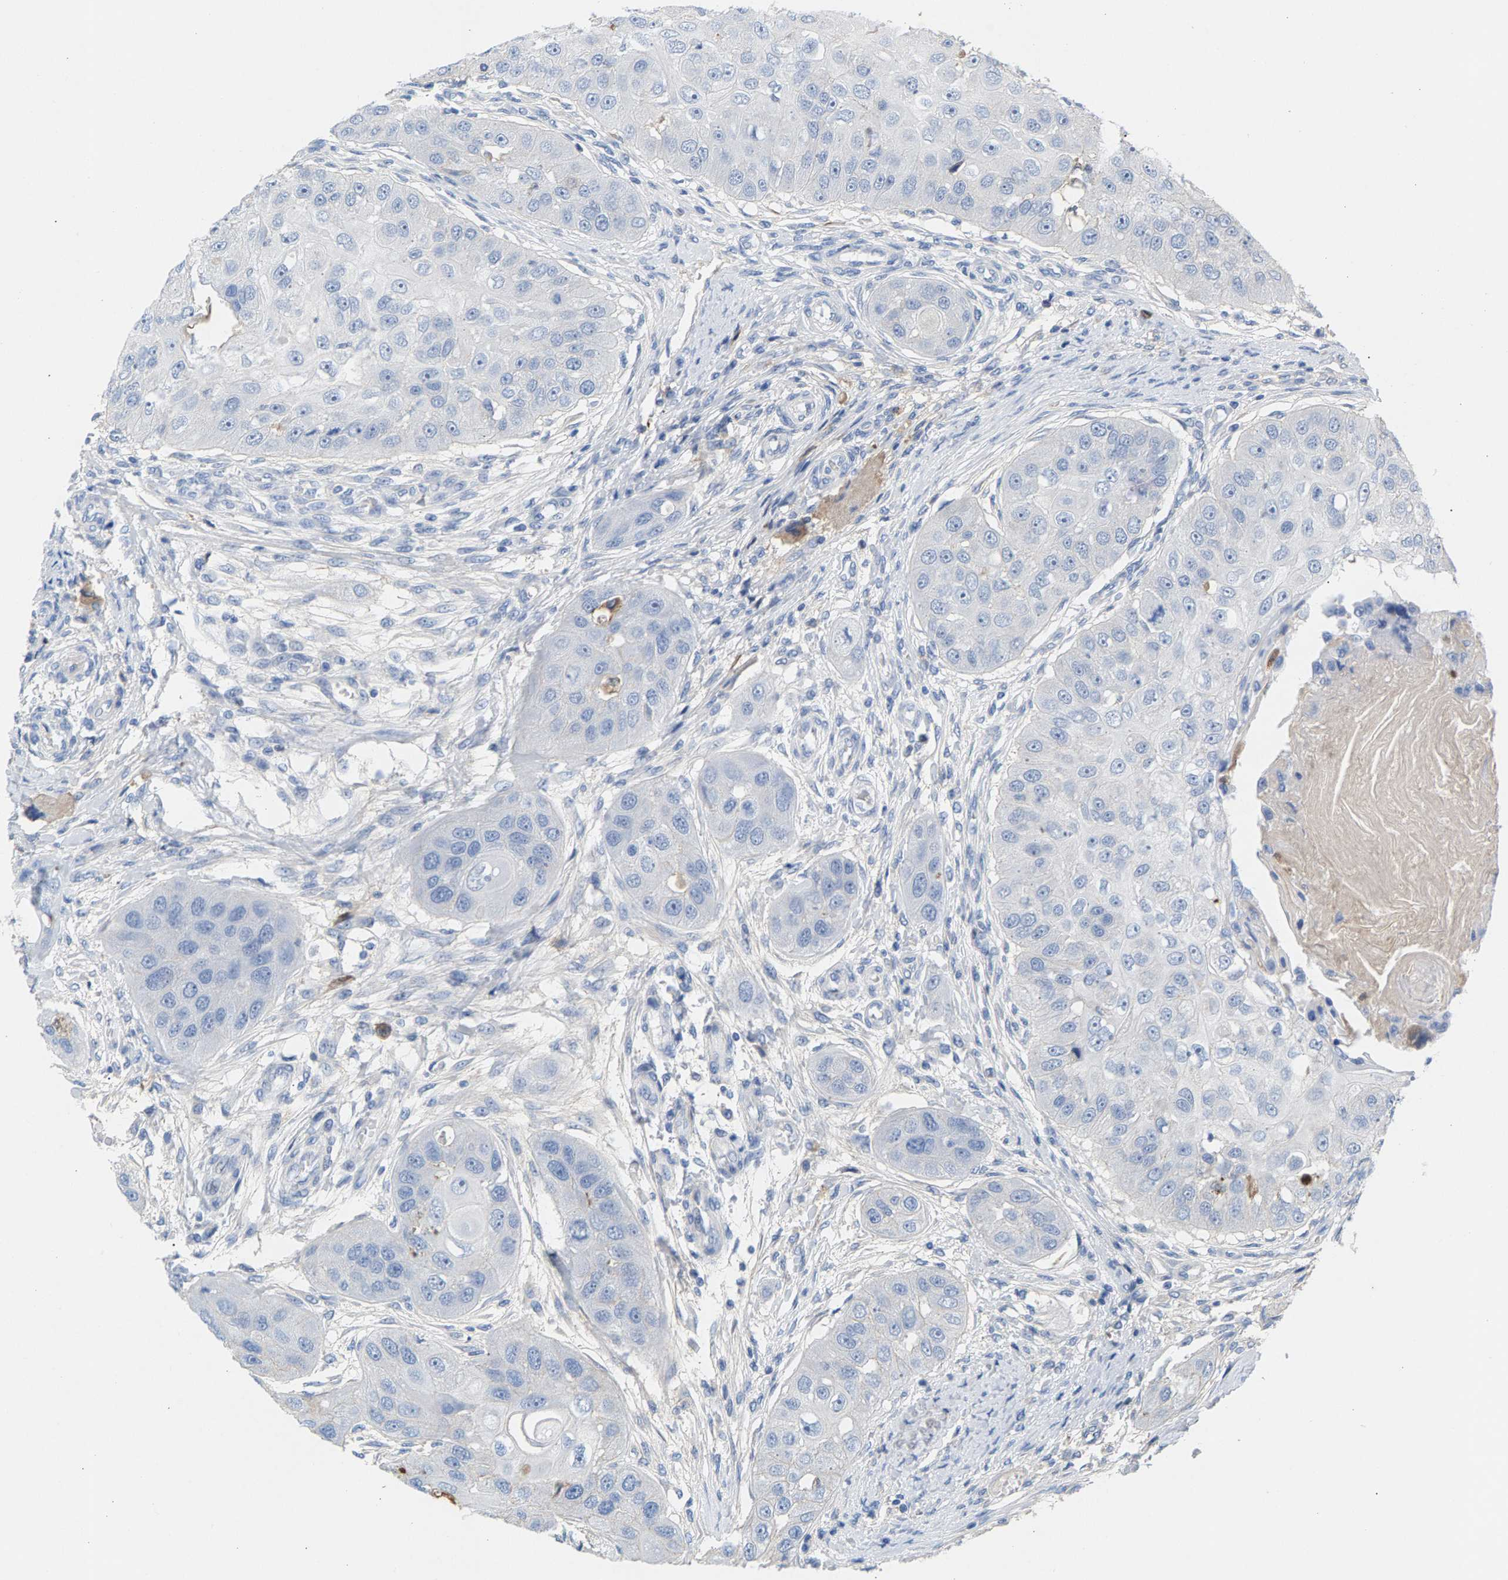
{"staining": {"intensity": "negative", "quantity": "none", "location": "none"}, "tissue": "head and neck cancer", "cell_type": "Tumor cells", "image_type": "cancer", "snomed": [{"axis": "morphology", "description": "Normal tissue, NOS"}, {"axis": "morphology", "description": "Squamous cell carcinoma, NOS"}, {"axis": "topography", "description": "Skeletal muscle"}, {"axis": "topography", "description": "Head-Neck"}], "caption": "DAB (3,3'-diaminobenzidine) immunohistochemical staining of head and neck squamous cell carcinoma reveals no significant staining in tumor cells. (DAB IHC with hematoxylin counter stain).", "gene": "APOH", "patient": {"sex": "male", "age": 51}}